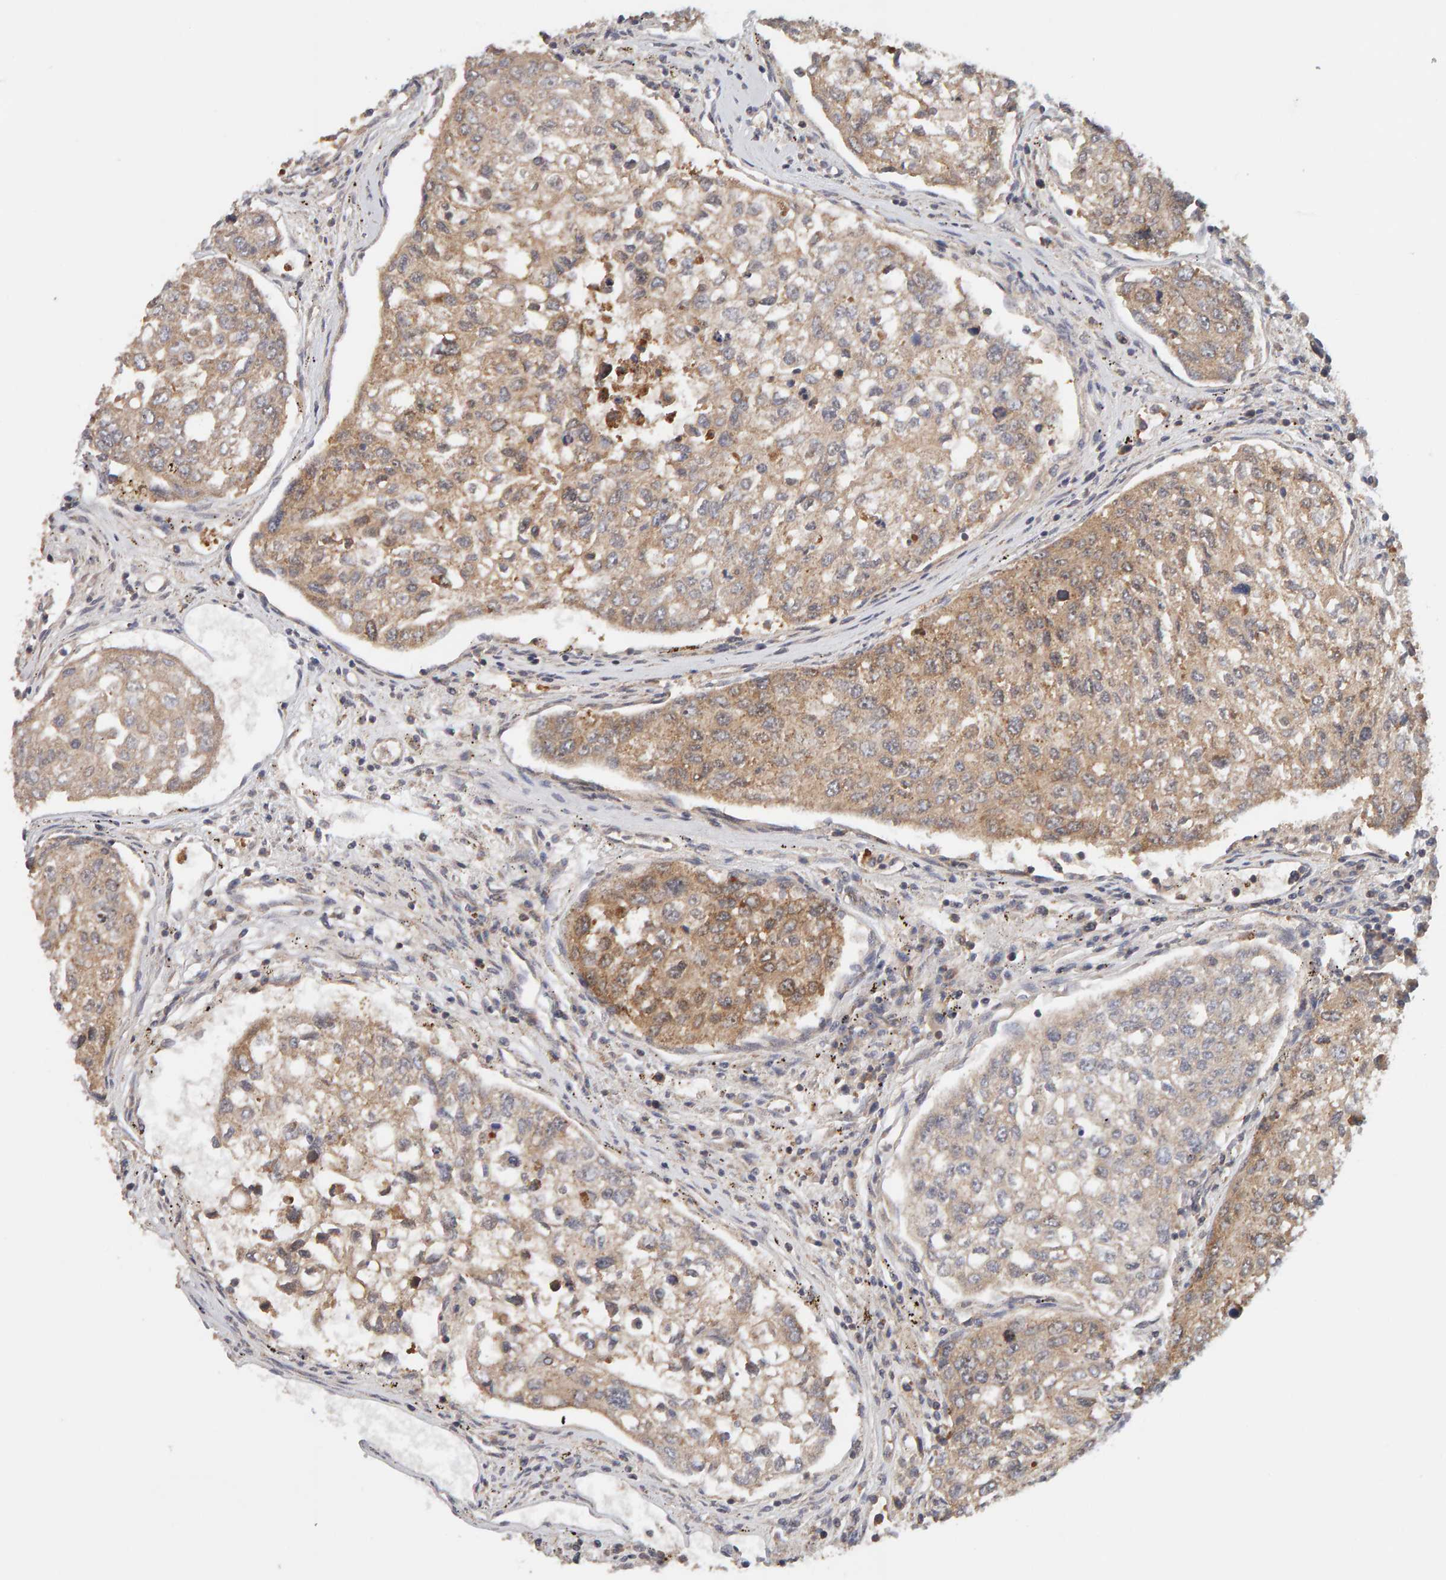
{"staining": {"intensity": "weak", "quantity": ">75%", "location": "cytoplasmic/membranous"}, "tissue": "urothelial cancer", "cell_type": "Tumor cells", "image_type": "cancer", "snomed": [{"axis": "morphology", "description": "Urothelial carcinoma, High grade"}, {"axis": "topography", "description": "Lymph node"}, {"axis": "topography", "description": "Urinary bladder"}], "caption": "Tumor cells demonstrate low levels of weak cytoplasmic/membranous expression in about >75% of cells in human urothelial cancer.", "gene": "DNAJC7", "patient": {"sex": "male", "age": 51}}